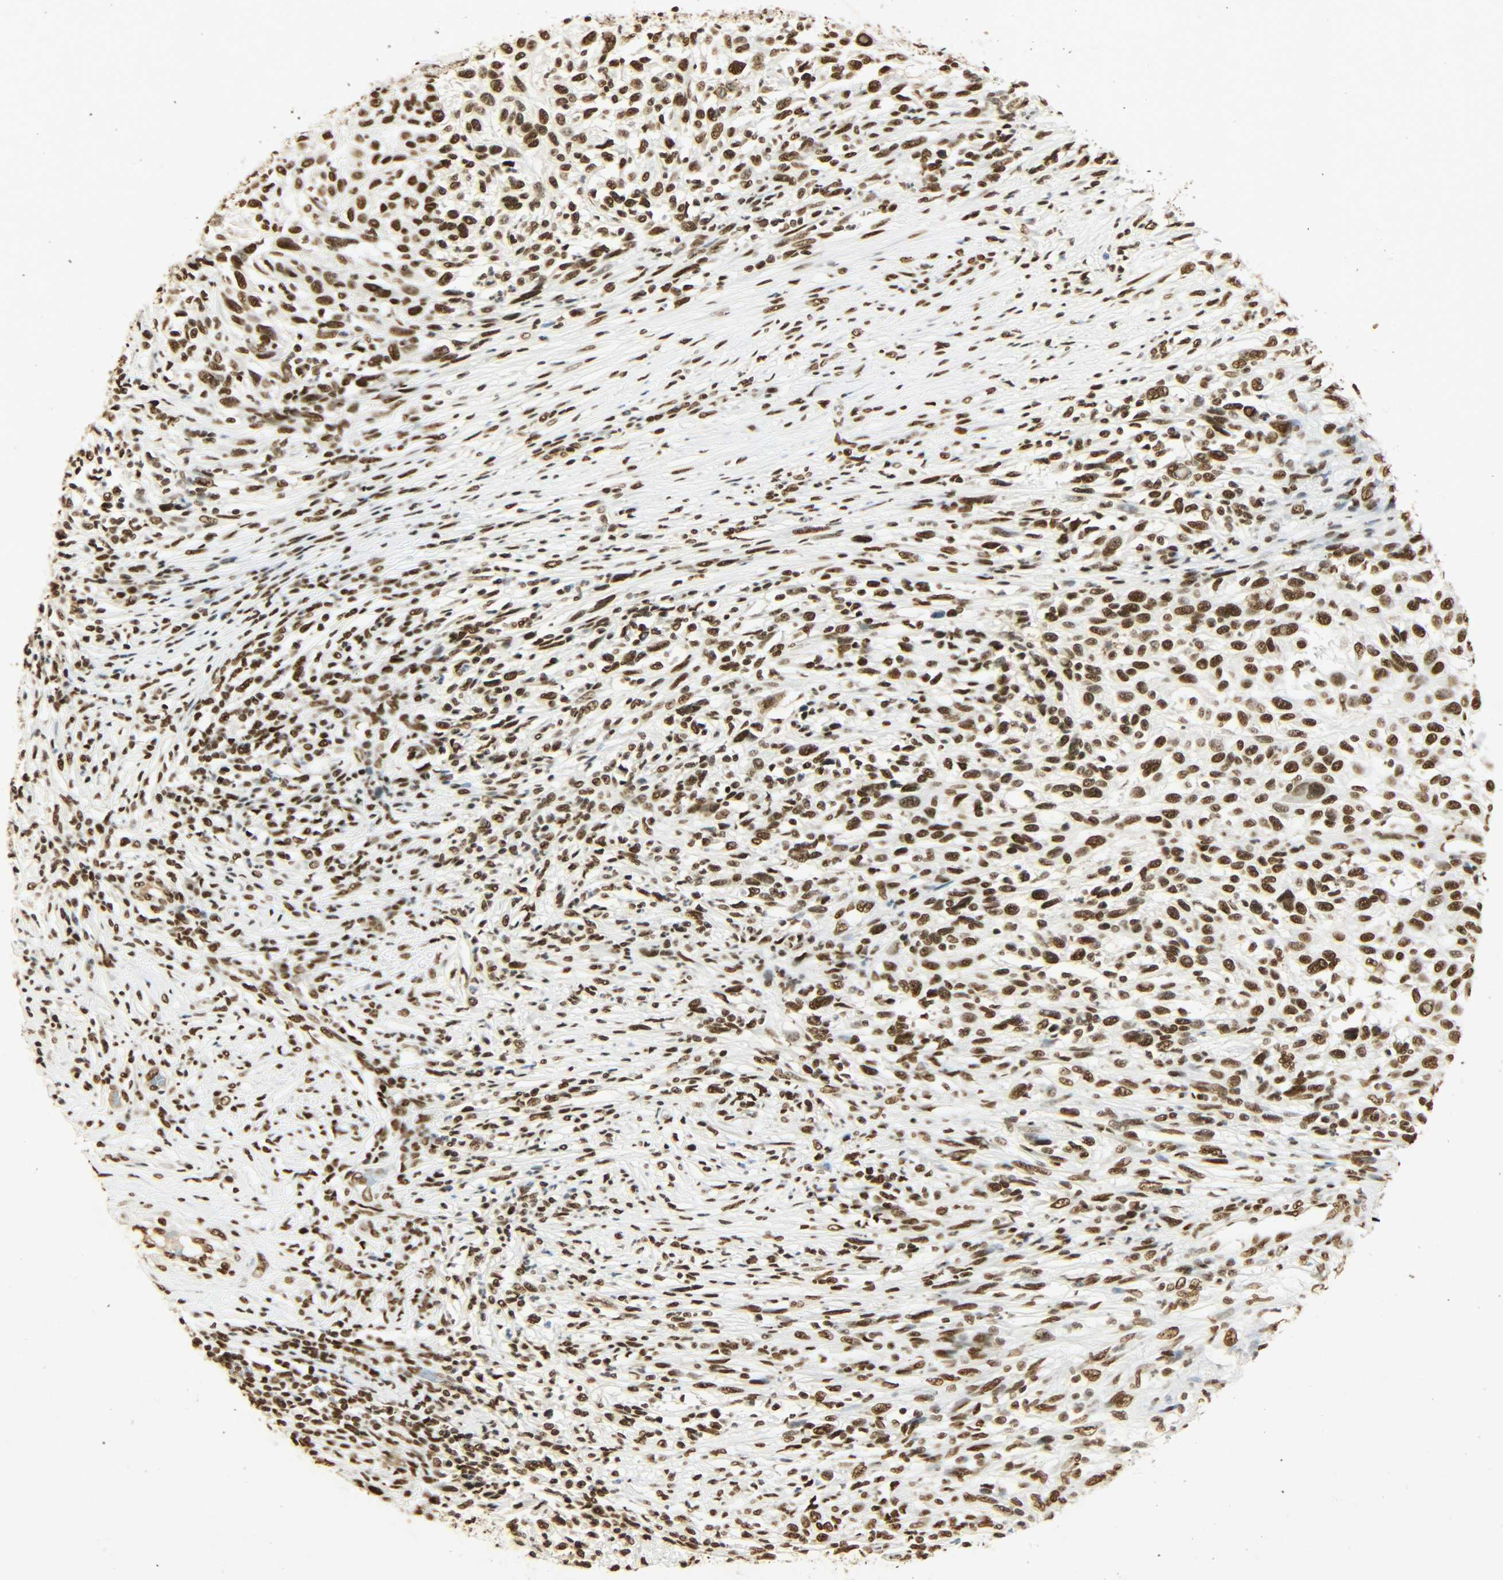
{"staining": {"intensity": "strong", "quantity": ">75%", "location": "nuclear"}, "tissue": "melanoma", "cell_type": "Tumor cells", "image_type": "cancer", "snomed": [{"axis": "morphology", "description": "Malignant melanoma, Metastatic site"}, {"axis": "topography", "description": "Lymph node"}], "caption": "Protein staining of melanoma tissue shows strong nuclear staining in about >75% of tumor cells. The staining was performed using DAB (3,3'-diaminobenzidine) to visualize the protein expression in brown, while the nuclei were stained in blue with hematoxylin (Magnification: 20x).", "gene": "KHDRBS1", "patient": {"sex": "male", "age": 61}}